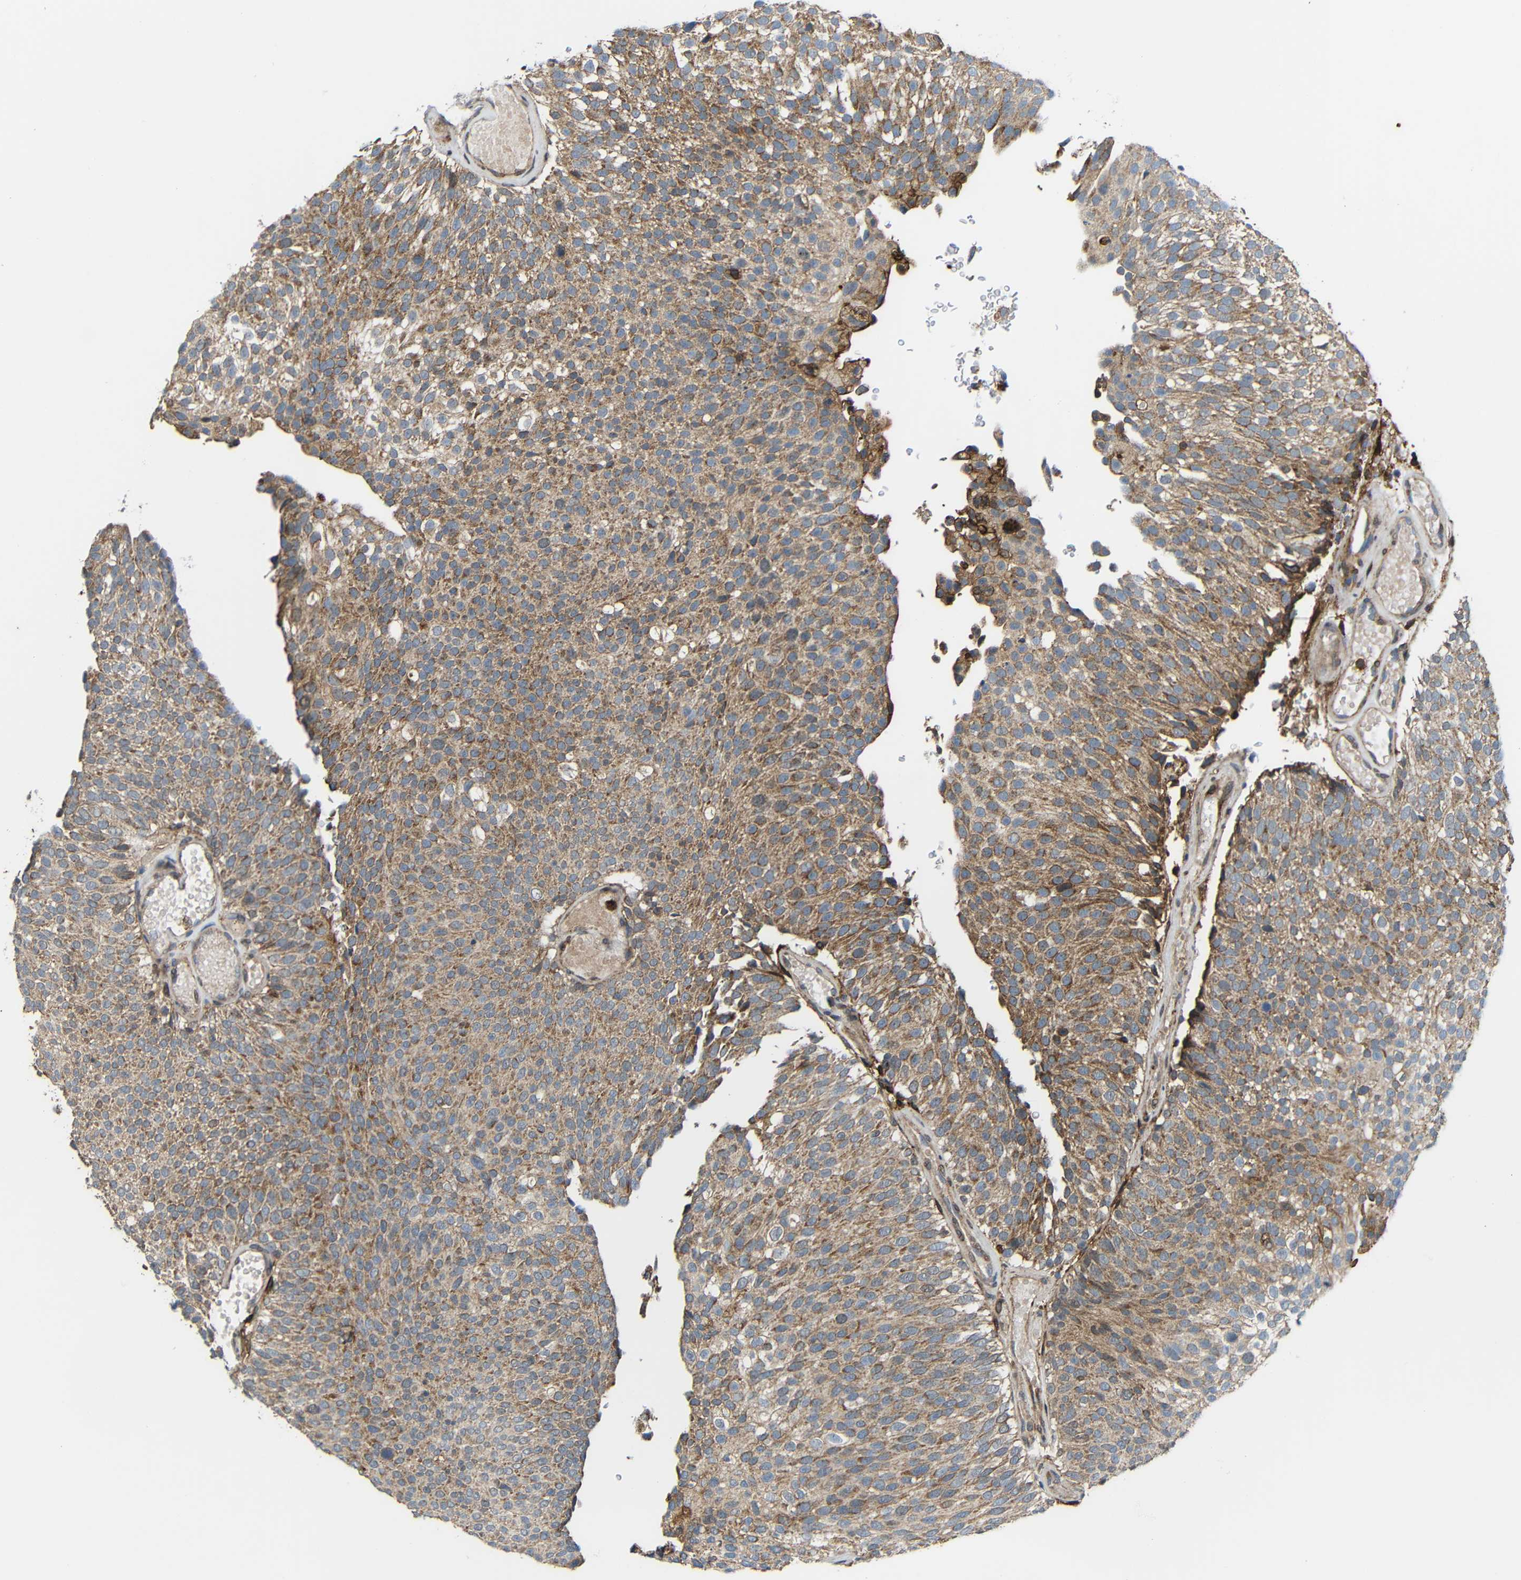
{"staining": {"intensity": "moderate", "quantity": "25%-75%", "location": "cytoplasmic/membranous"}, "tissue": "urothelial cancer", "cell_type": "Tumor cells", "image_type": "cancer", "snomed": [{"axis": "morphology", "description": "Urothelial carcinoma, Low grade"}, {"axis": "topography", "description": "Urinary bladder"}], "caption": "Immunohistochemical staining of urothelial carcinoma (low-grade) shows medium levels of moderate cytoplasmic/membranous expression in approximately 25%-75% of tumor cells. Using DAB (brown) and hematoxylin (blue) stains, captured at high magnification using brightfield microscopy.", "gene": "C1GALT1", "patient": {"sex": "male", "age": 78}}